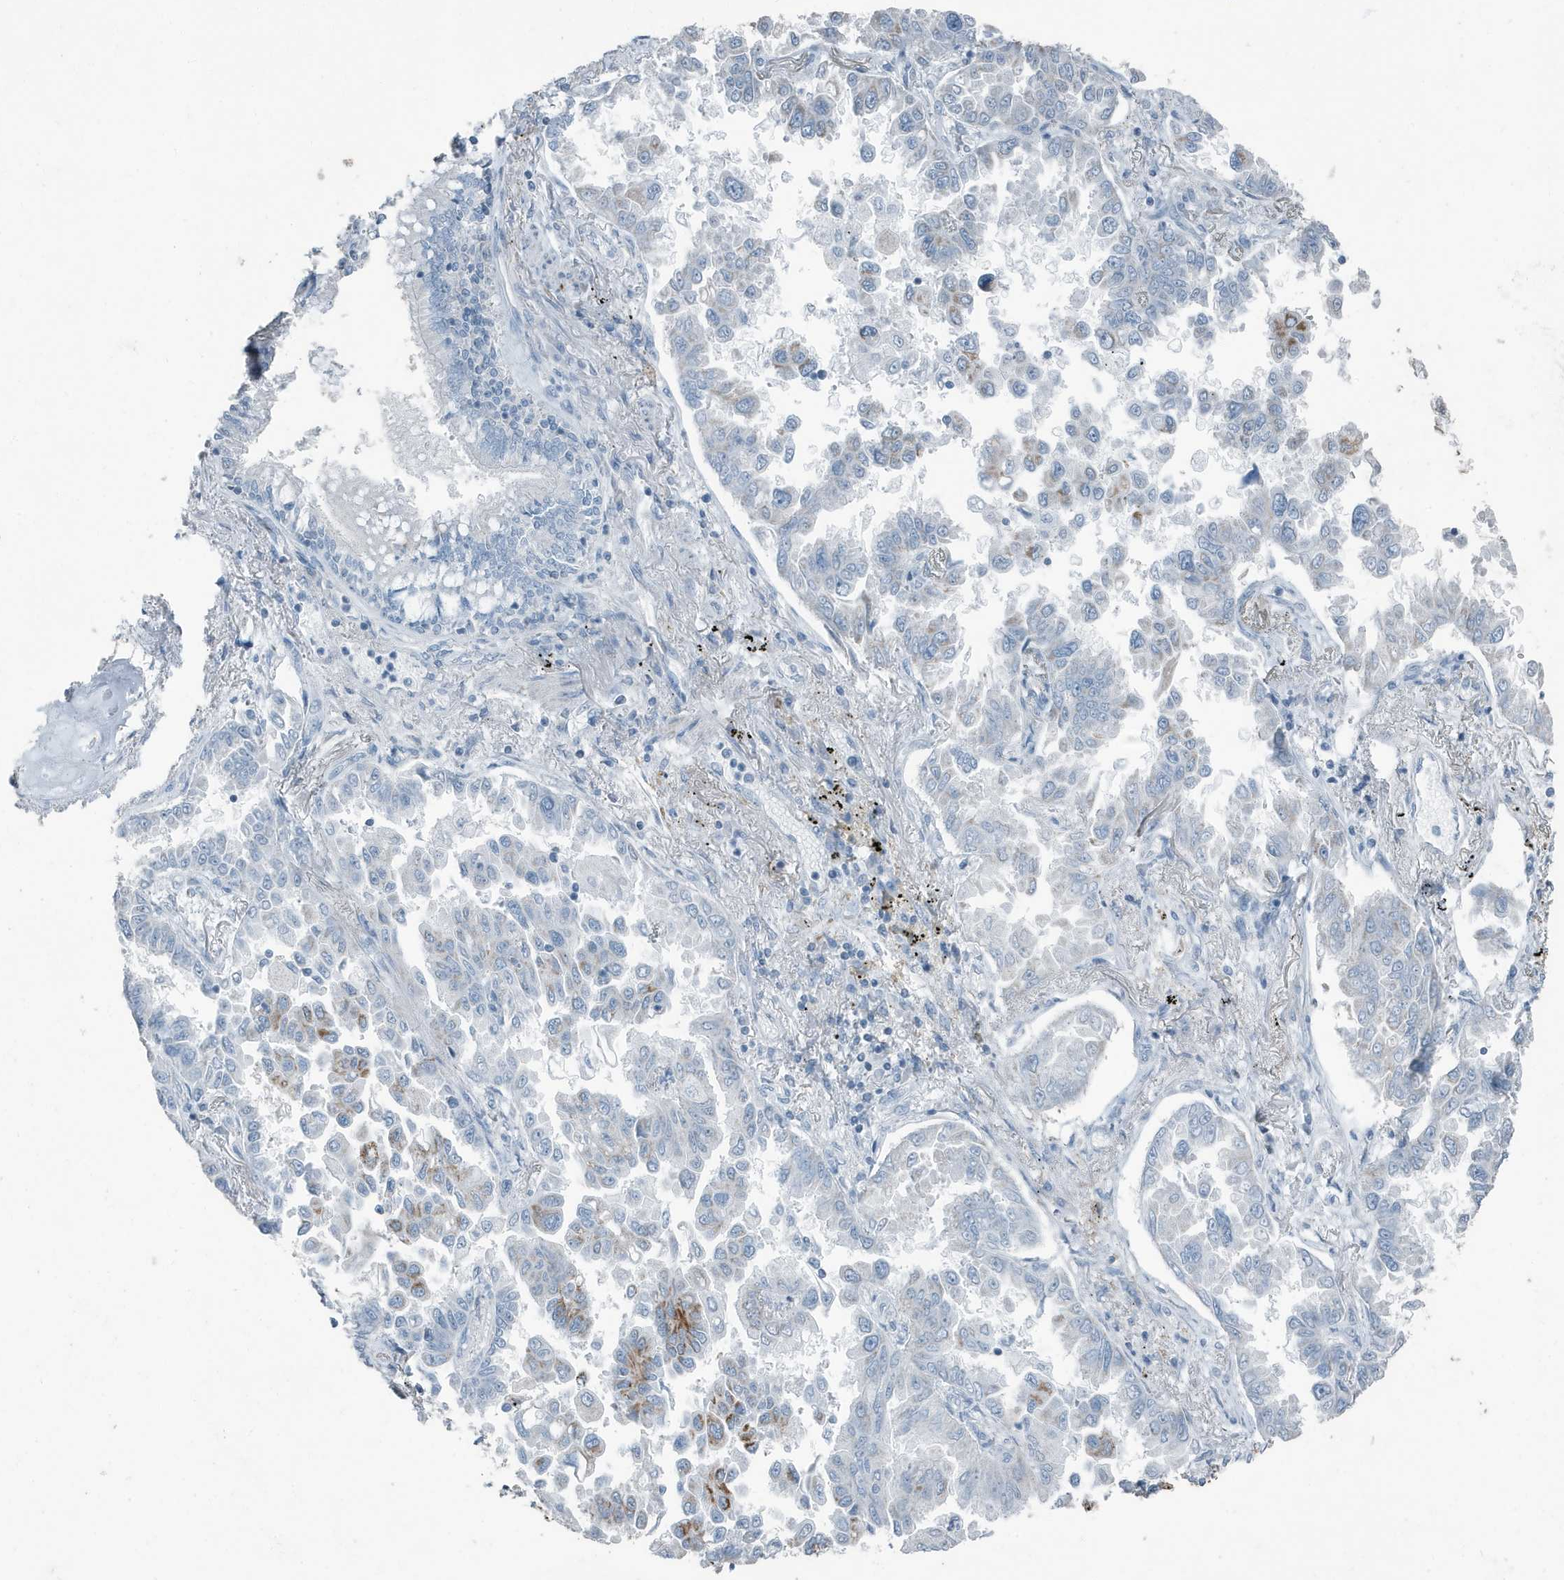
{"staining": {"intensity": "moderate", "quantity": "25%-75%", "location": "cytoplasmic/membranous"}, "tissue": "lung cancer", "cell_type": "Tumor cells", "image_type": "cancer", "snomed": [{"axis": "morphology", "description": "Adenocarcinoma, NOS"}, {"axis": "topography", "description": "Lung"}], "caption": "The photomicrograph shows a brown stain indicating the presence of a protein in the cytoplasmic/membranous of tumor cells in lung adenocarcinoma. (Stains: DAB (3,3'-diaminobenzidine) in brown, nuclei in blue, Microscopy: brightfield microscopy at high magnification).", "gene": "FAM162A", "patient": {"sex": "female", "age": 67}}